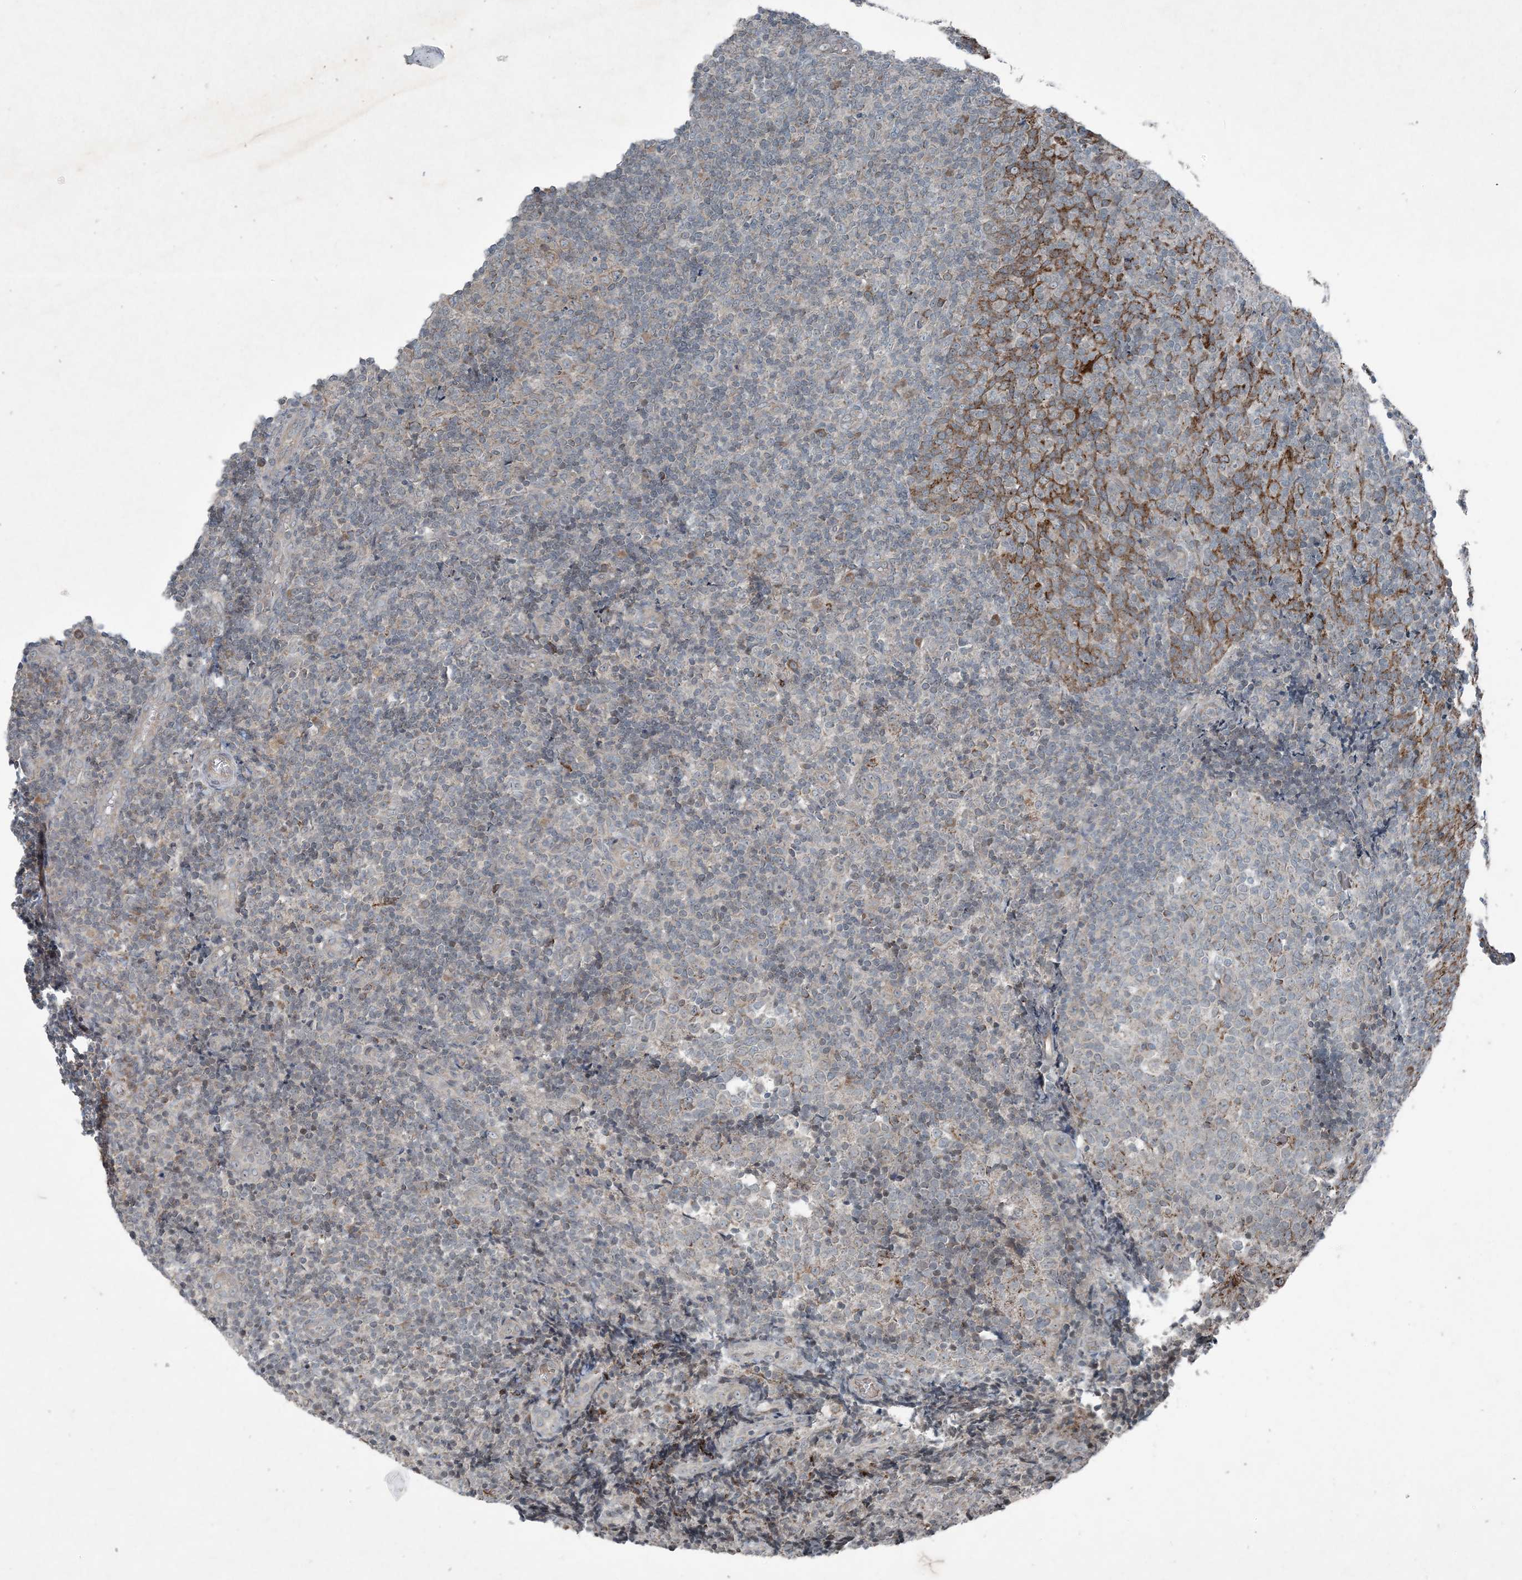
{"staining": {"intensity": "weak", "quantity": "<25%", "location": "cytoplasmic/membranous"}, "tissue": "tonsil", "cell_type": "Germinal center cells", "image_type": "normal", "snomed": [{"axis": "morphology", "description": "Normal tissue, NOS"}, {"axis": "topography", "description": "Tonsil"}], "caption": "IHC image of unremarkable tonsil: human tonsil stained with DAB exhibits no significant protein staining in germinal center cells.", "gene": "PC", "patient": {"sex": "female", "age": 19}}